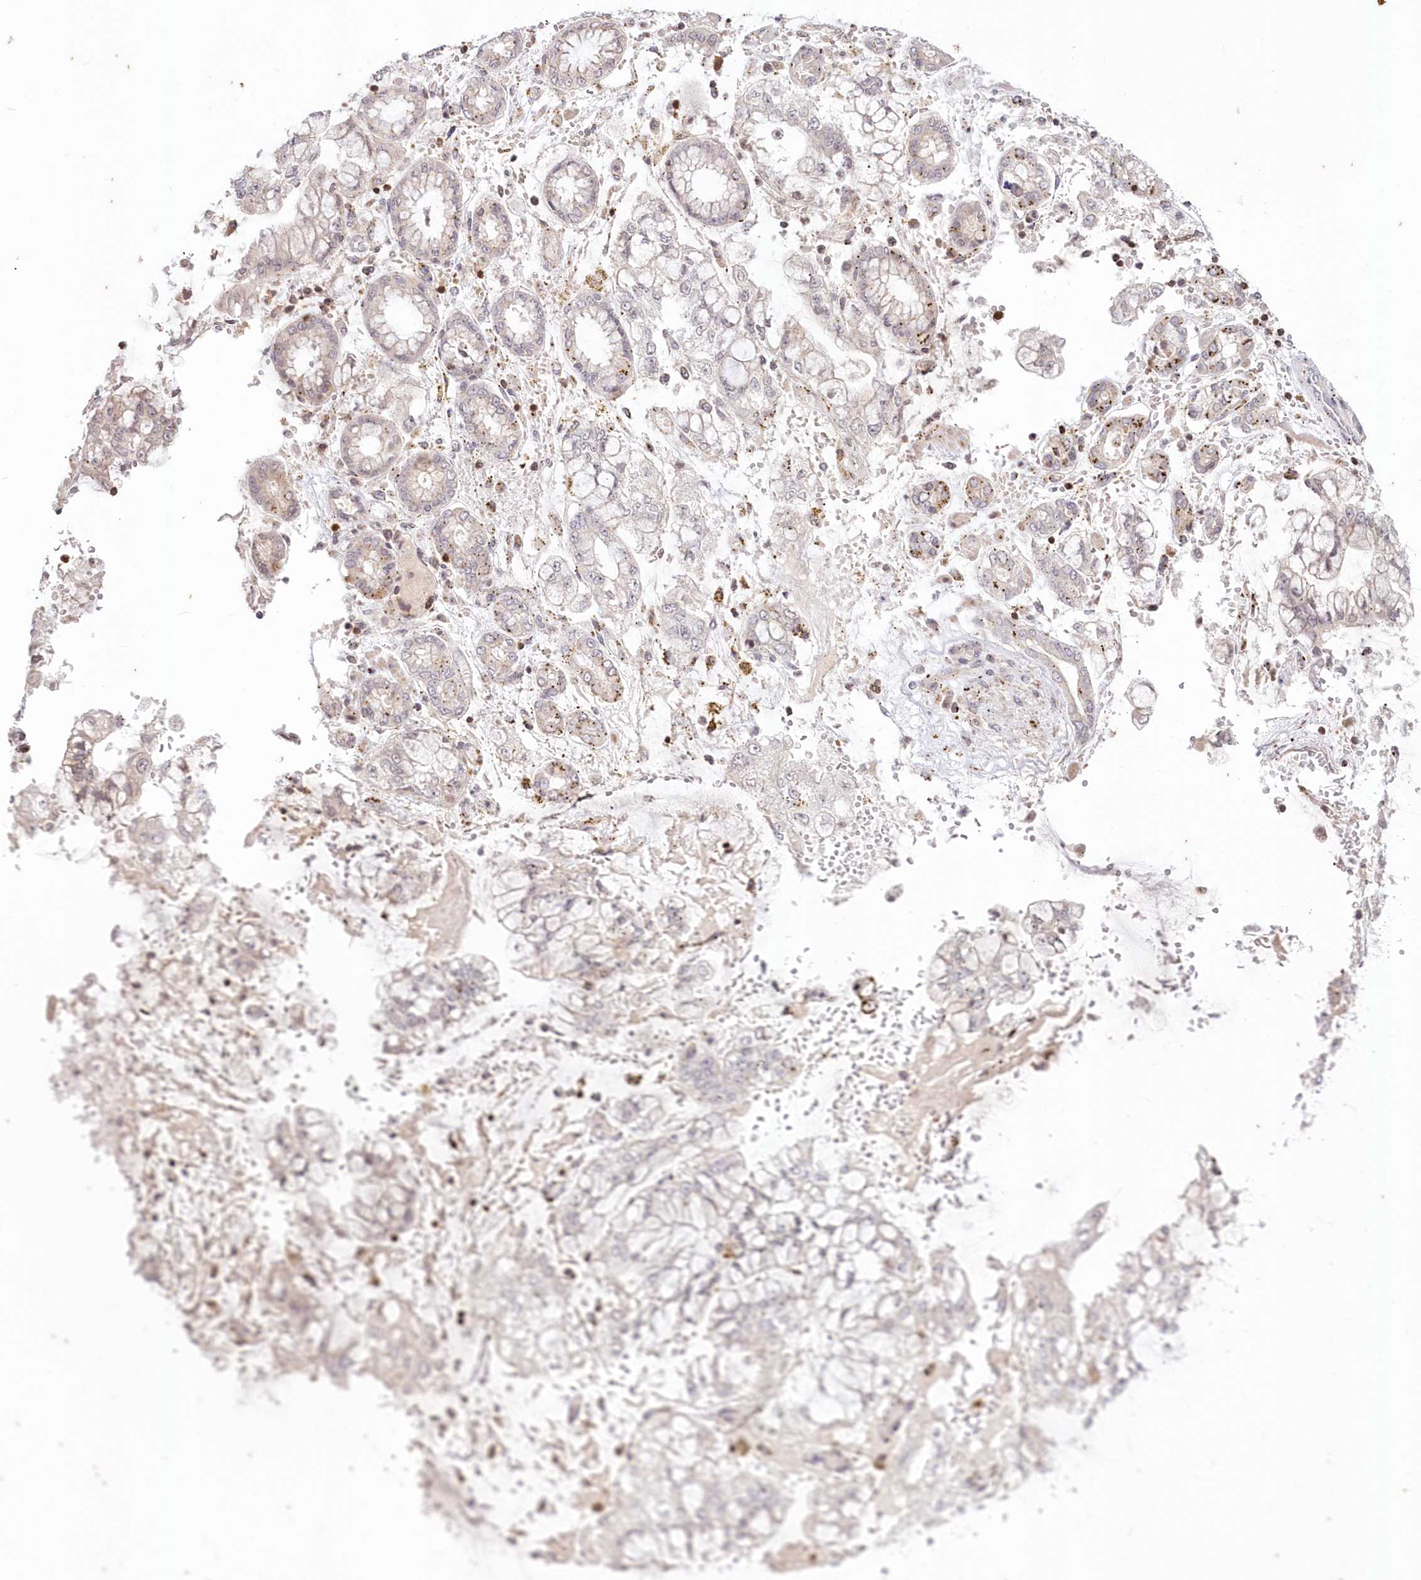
{"staining": {"intensity": "negative", "quantity": "none", "location": "none"}, "tissue": "stomach cancer", "cell_type": "Tumor cells", "image_type": "cancer", "snomed": [{"axis": "morphology", "description": "Normal tissue, NOS"}, {"axis": "morphology", "description": "Adenocarcinoma, NOS"}, {"axis": "topography", "description": "Stomach, upper"}, {"axis": "topography", "description": "Stomach"}], "caption": "A photomicrograph of human stomach adenocarcinoma is negative for staining in tumor cells. Nuclei are stained in blue.", "gene": "MTMR3", "patient": {"sex": "male", "age": 76}}